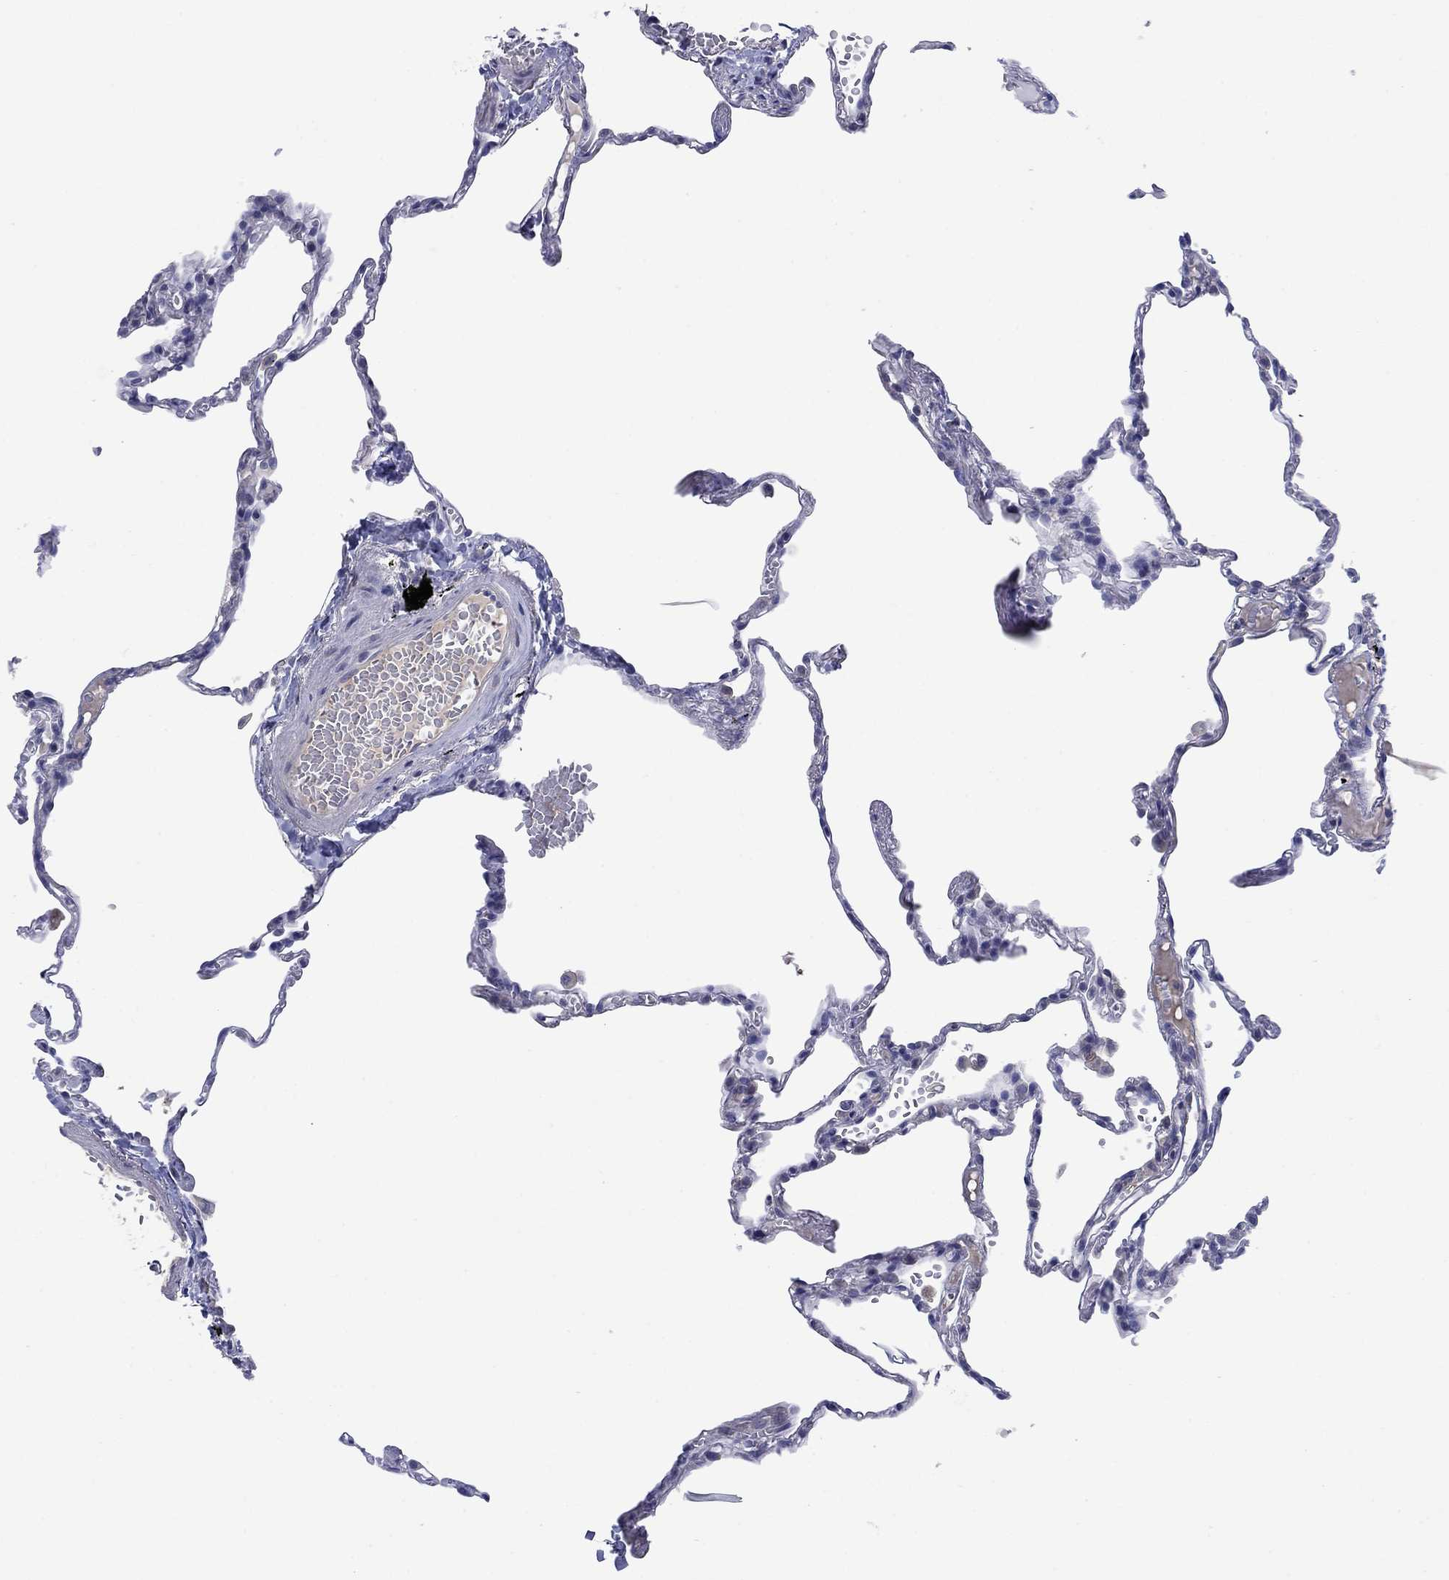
{"staining": {"intensity": "negative", "quantity": "none", "location": "none"}, "tissue": "lung", "cell_type": "Alveolar cells", "image_type": "normal", "snomed": [{"axis": "morphology", "description": "Normal tissue, NOS"}, {"axis": "topography", "description": "Lung"}], "caption": "DAB (3,3'-diaminobenzidine) immunohistochemical staining of unremarkable lung displays no significant positivity in alveolar cells. (DAB IHC, high magnification).", "gene": "CLVS1", "patient": {"sex": "male", "age": 78}}